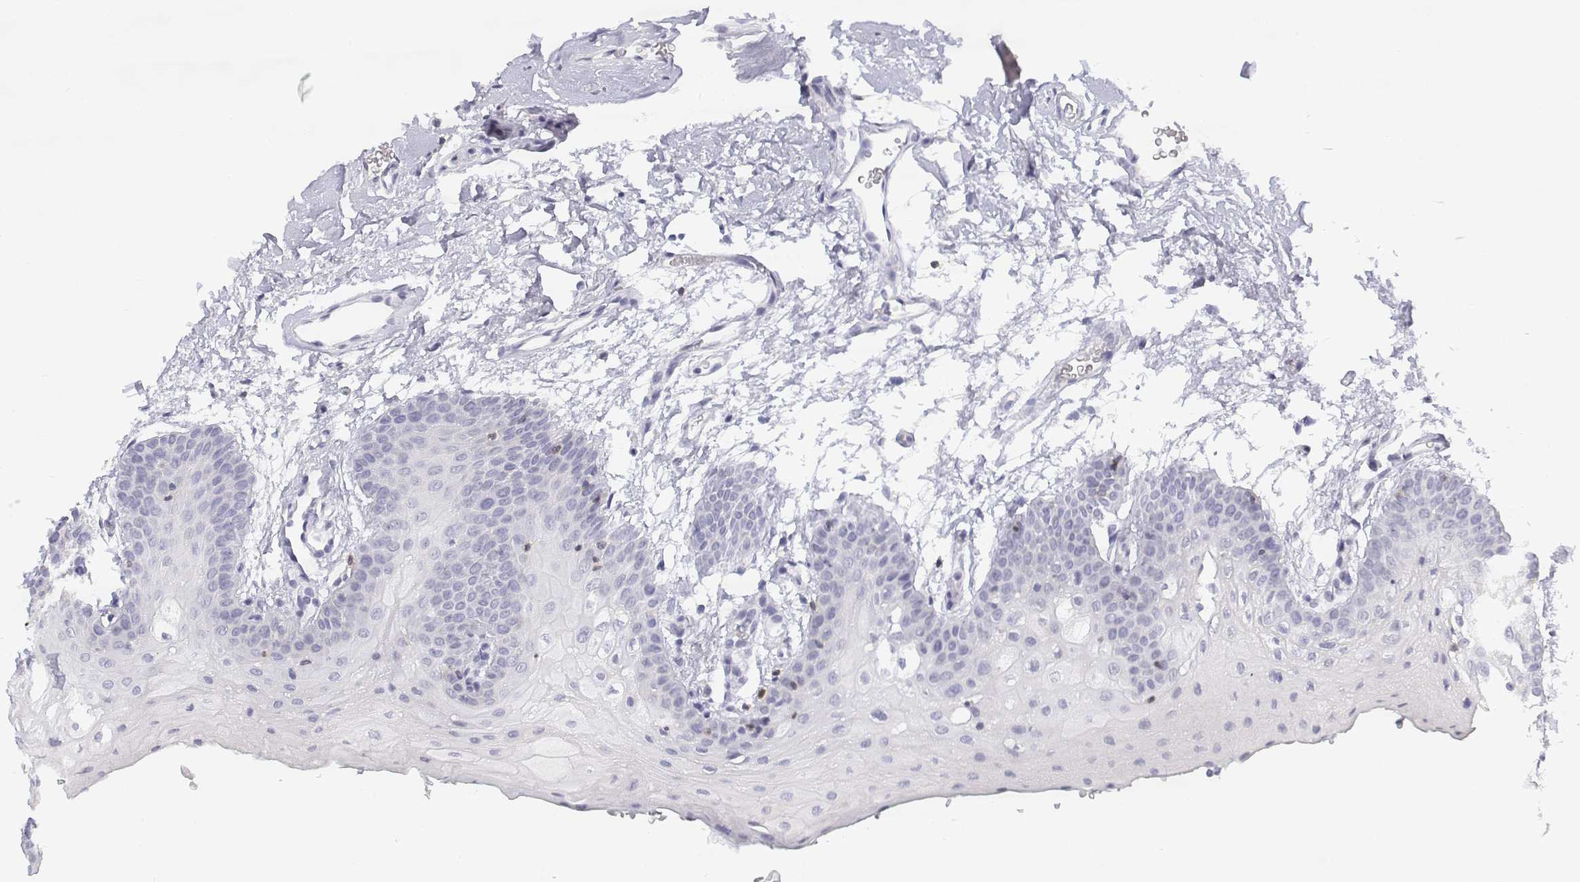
{"staining": {"intensity": "negative", "quantity": "none", "location": "none"}, "tissue": "oral mucosa", "cell_type": "Squamous epithelial cells", "image_type": "normal", "snomed": [{"axis": "morphology", "description": "Normal tissue, NOS"}, {"axis": "morphology", "description": "Squamous cell carcinoma, NOS"}, {"axis": "topography", "description": "Oral tissue"}, {"axis": "topography", "description": "Head-Neck"}], "caption": "IHC image of unremarkable oral mucosa: human oral mucosa stained with DAB shows no significant protein positivity in squamous epithelial cells.", "gene": "CD3E", "patient": {"sex": "female", "age": 50}}